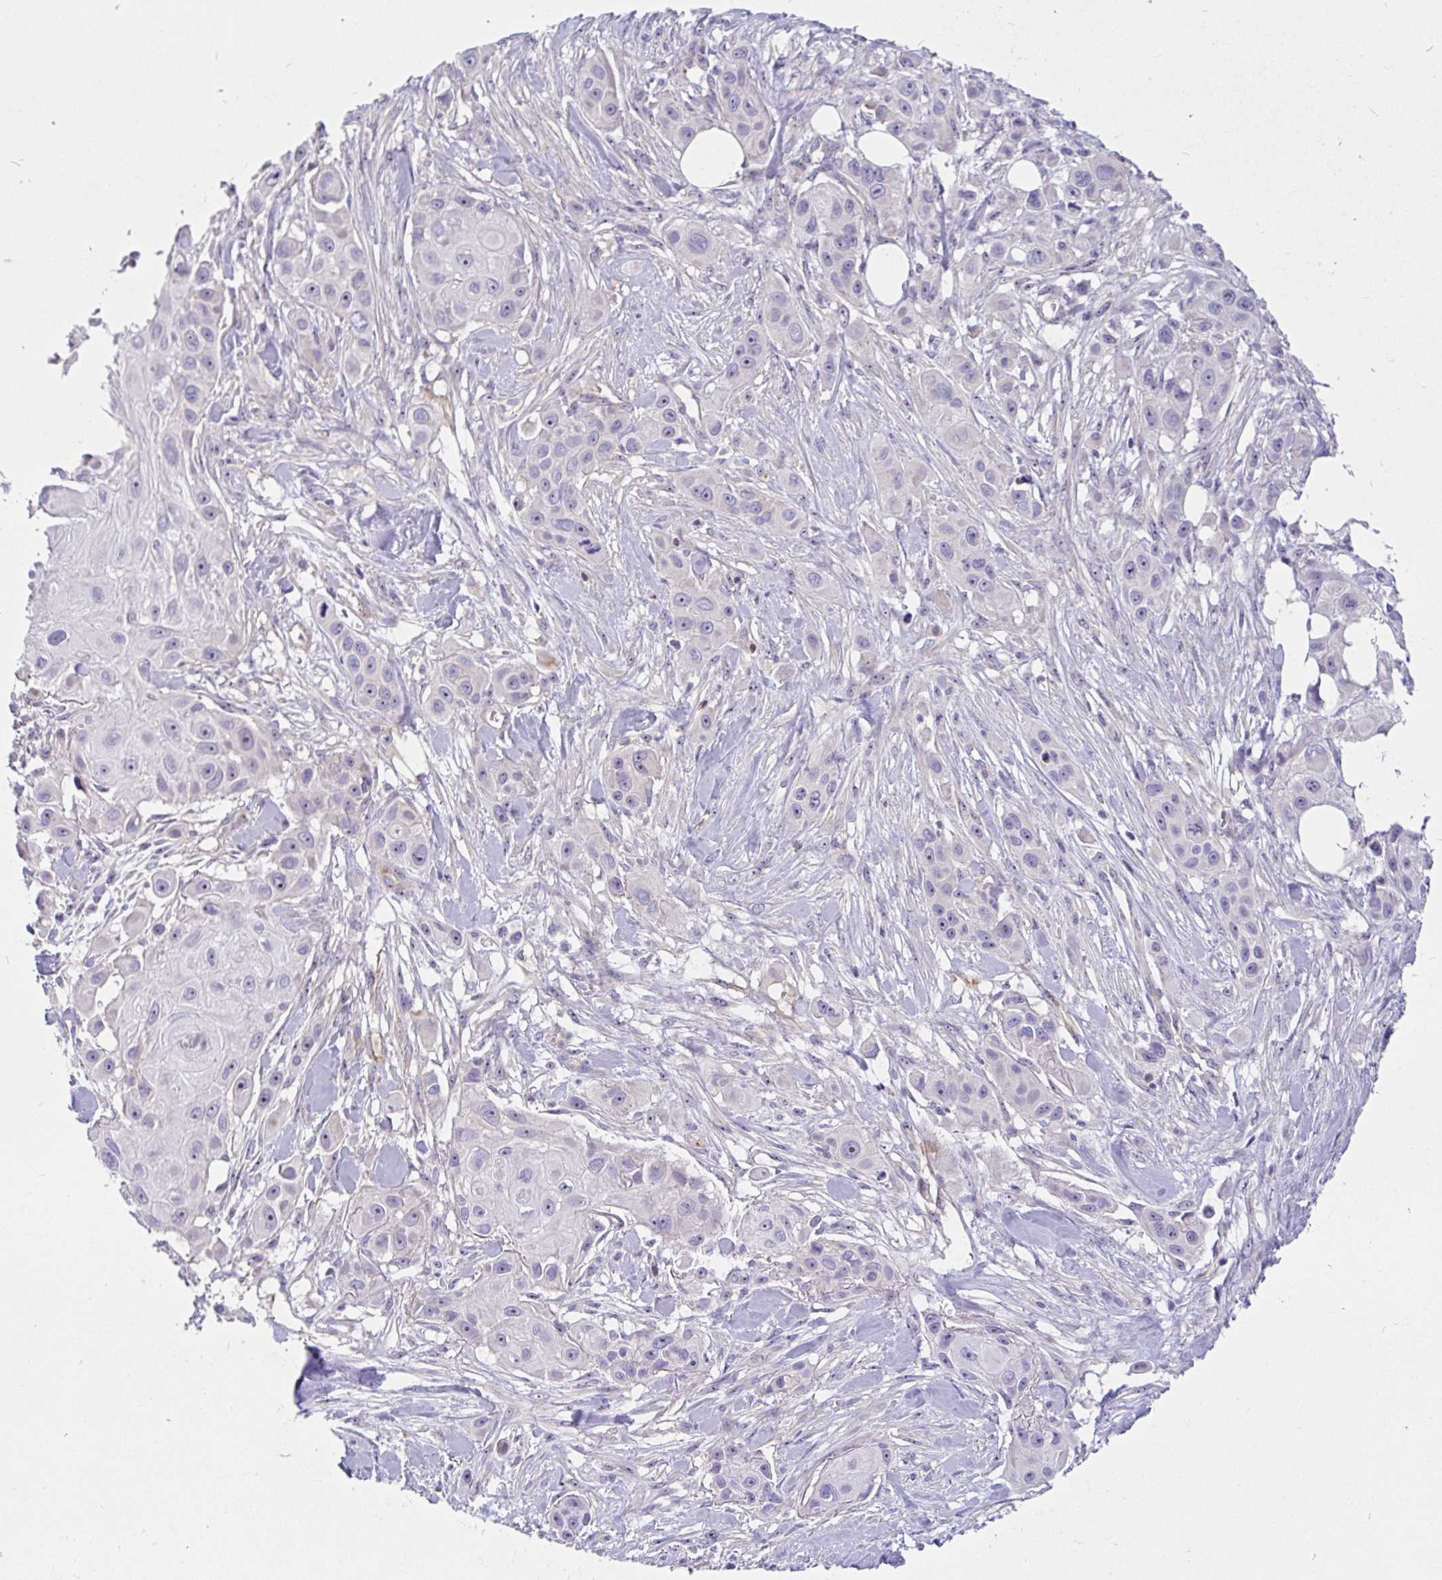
{"staining": {"intensity": "negative", "quantity": "none", "location": "none"}, "tissue": "skin cancer", "cell_type": "Tumor cells", "image_type": "cancer", "snomed": [{"axis": "morphology", "description": "Squamous cell carcinoma, NOS"}, {"axis": "topography", "description": "Skin"}], "caption": "Tumor cells show no significant protein positivity in skin cancer.", "gene": "LRRC26", "patient": {"sex": "male", "age": 63}}